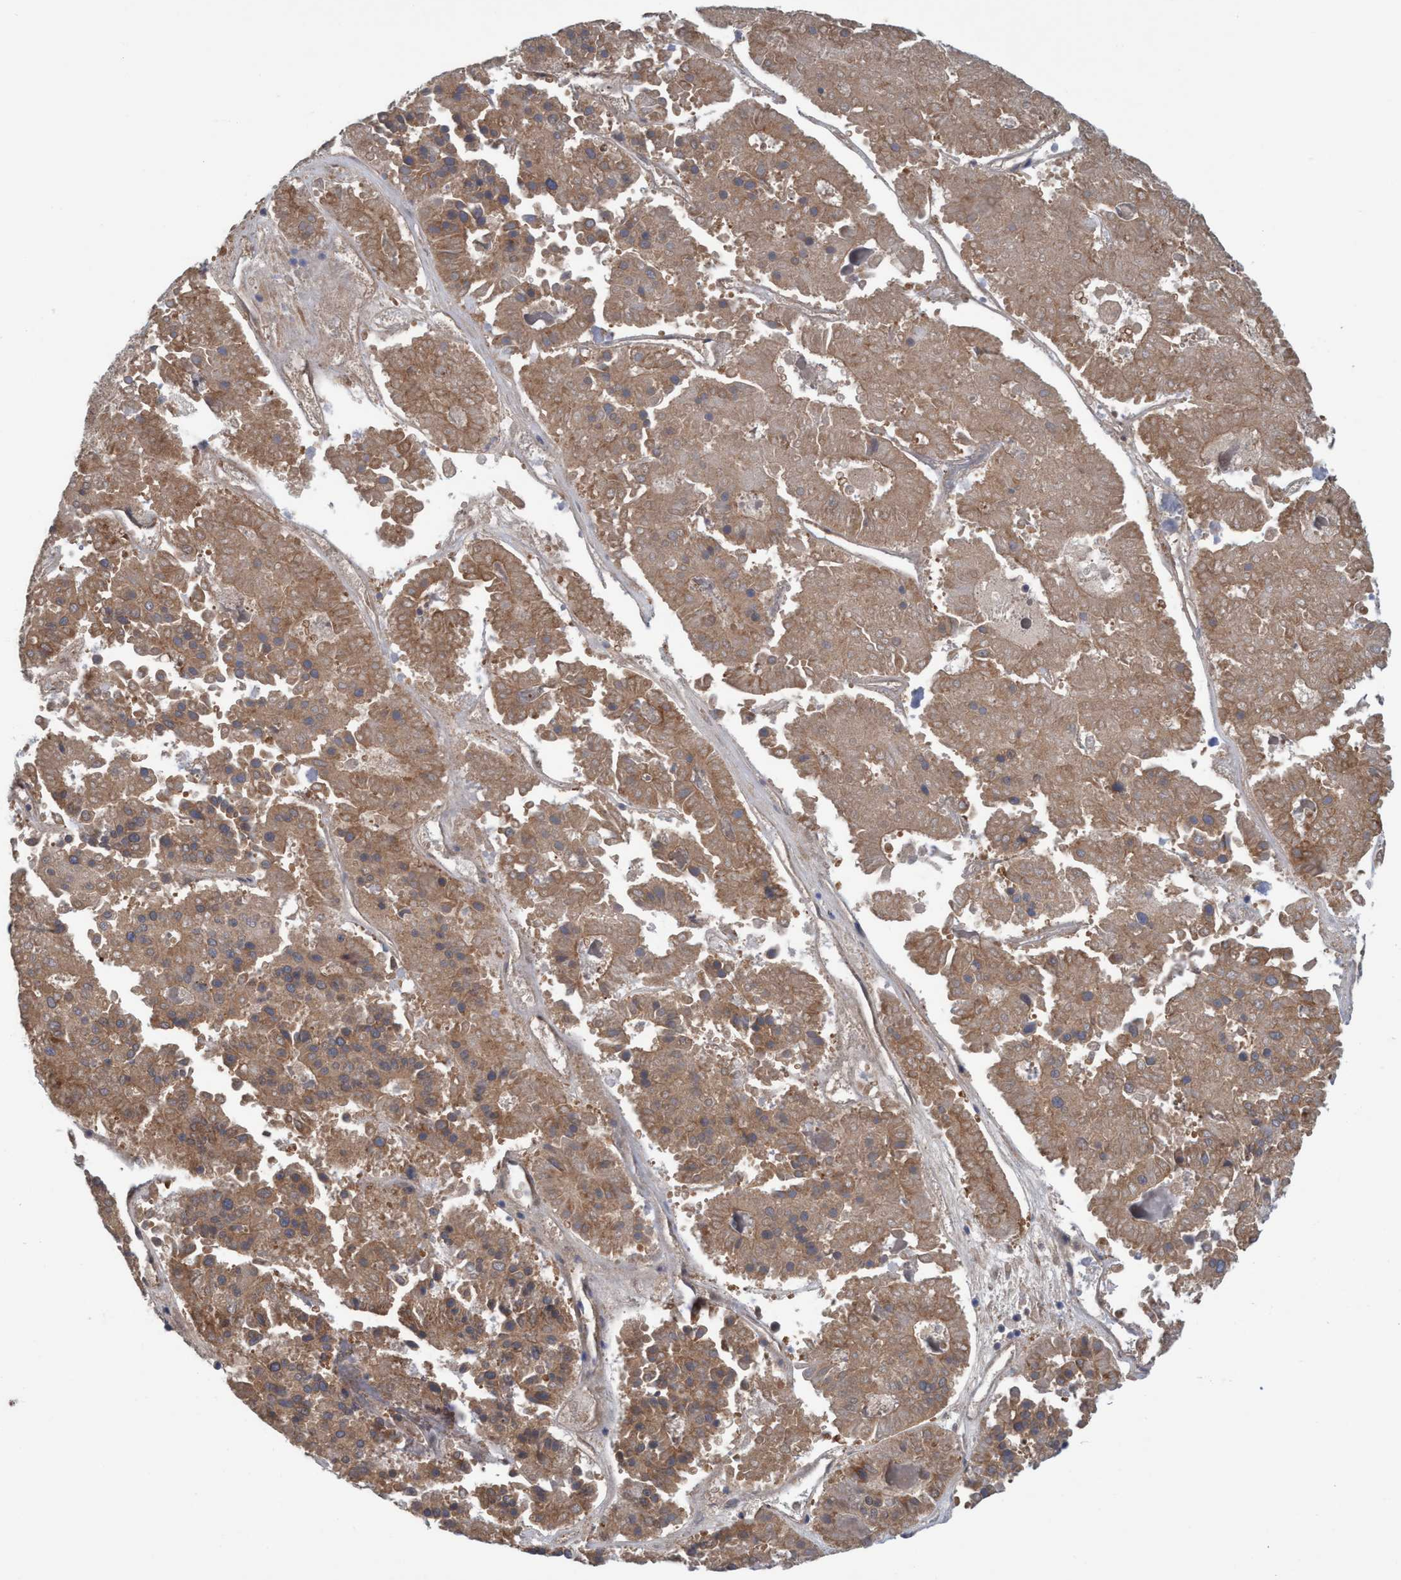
{"staining": {"intensity": "moderate", "quantity": ">75%", "location": "cytoplasmic/membranous"}, "tissue": "pancreatic cancer", "cell_type": "Tumor cells", "image_type": "cancer", "snomed": [{"axis": "morphology", "description": "Adenocarcinoma, NOS"}, {"axis": "topography", "description": "Pancreas"}], "caption": "Protein staining displays moderate cytoplasmic/membranous expression in about >75% of tumor cells in adenocarcinoma (pancreatic).", "gene": "SPECC1", "patient": {"sex": "male", "age": 50}}